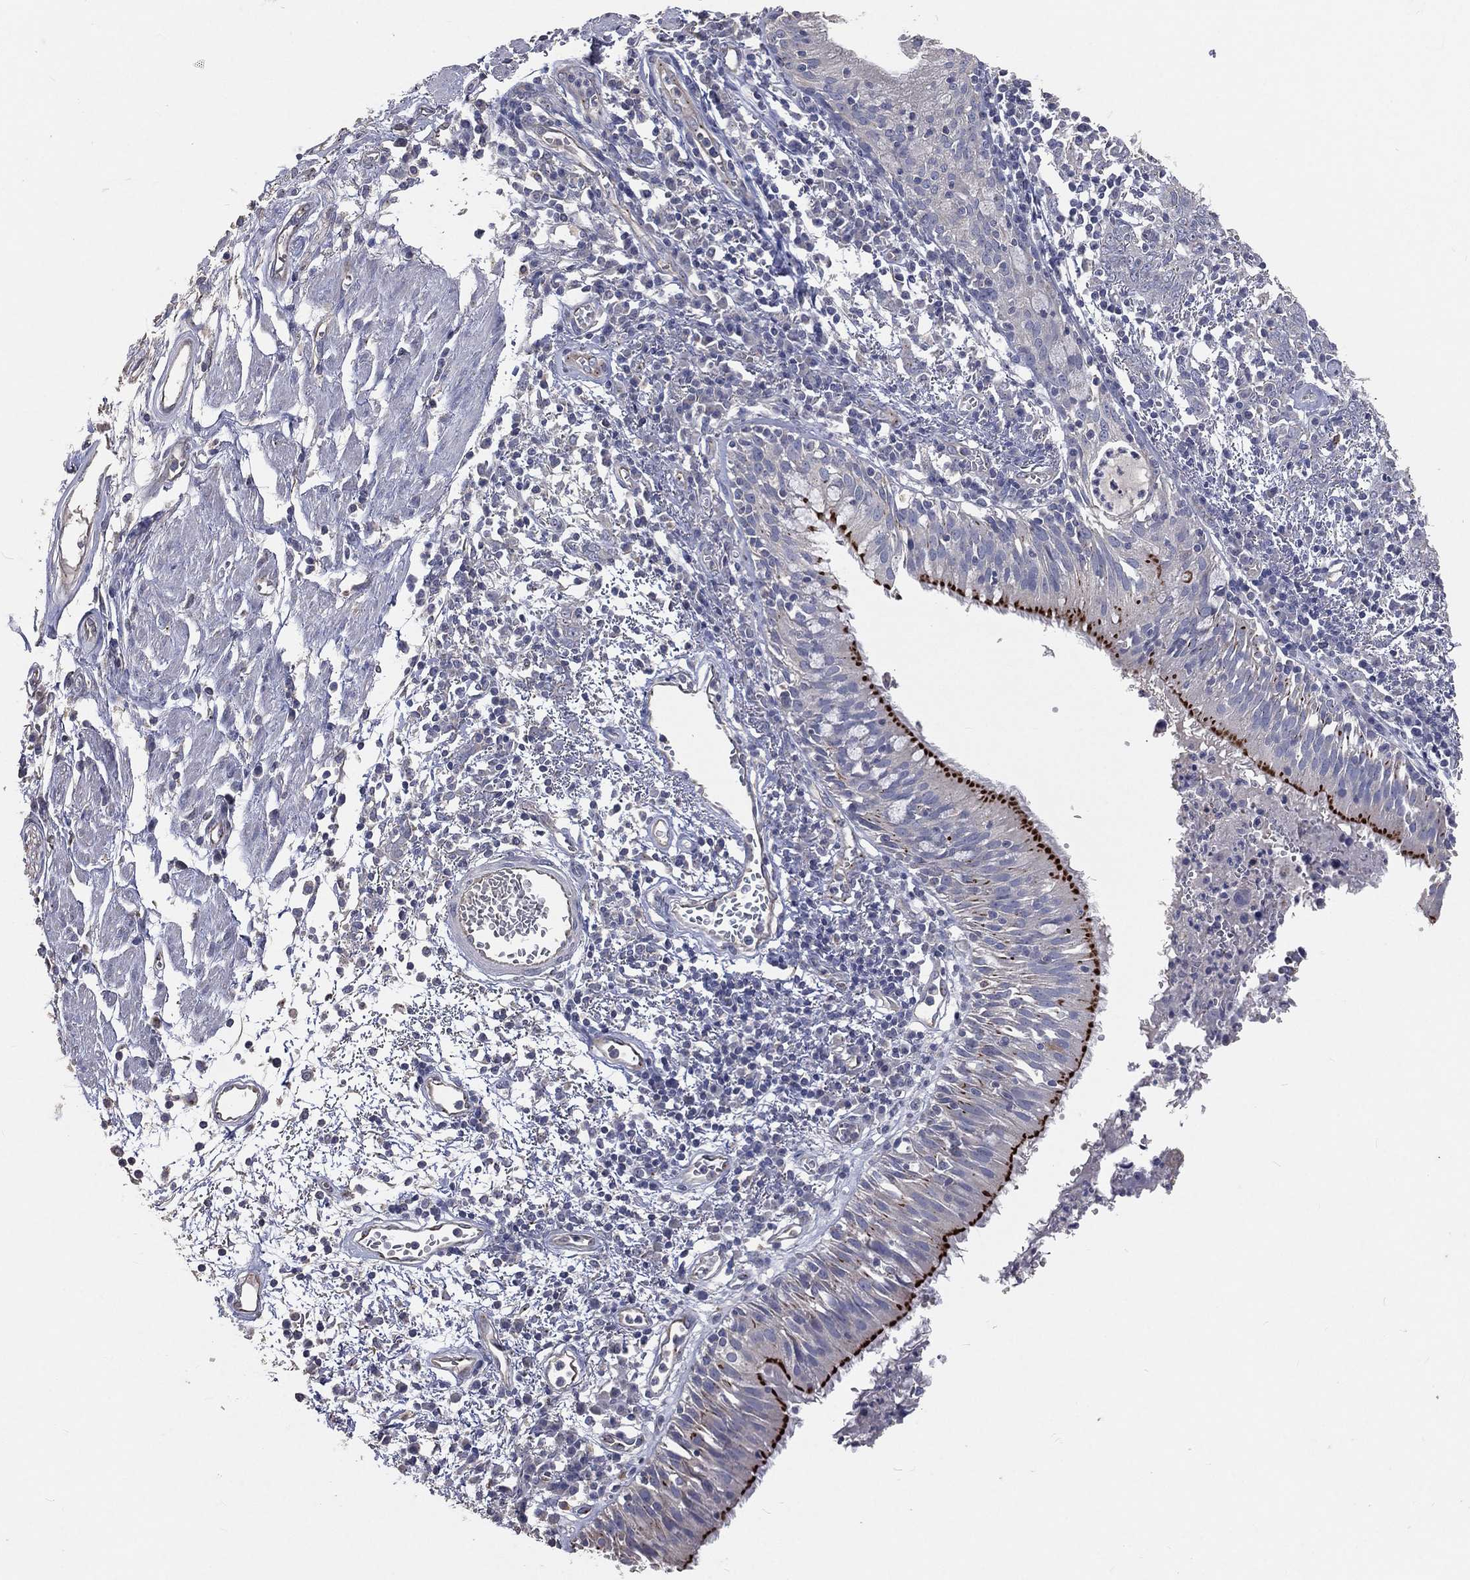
{"staining": {"intensity": "strong", "quantity": "<25%", "location": "cytoplasmic/membranous"}, "tissue": "bronchus", "cell_type": "Respiratory epithelial cells", "image_type": "normal", "snomed": [{"axis": "morphology", "description": "Normal tissue, NOS"}, {"axis": "morphology", "description": "Squamous cell carcinoma, NOS"}, {"axis": "topography", "description": "Cartilage tissue"}, {"axis": "topography", "description": "Bronchus"}, {"axis": "topography", "description": "Lung"}], "caption": "This is an image of IHC staining of normal bronchus, which shows strong positivity in the cytoplasmic/membranous of respiratory epithelial cells.", "gene": "CROCC", "patient": {"sex": "male", "age": 66}}